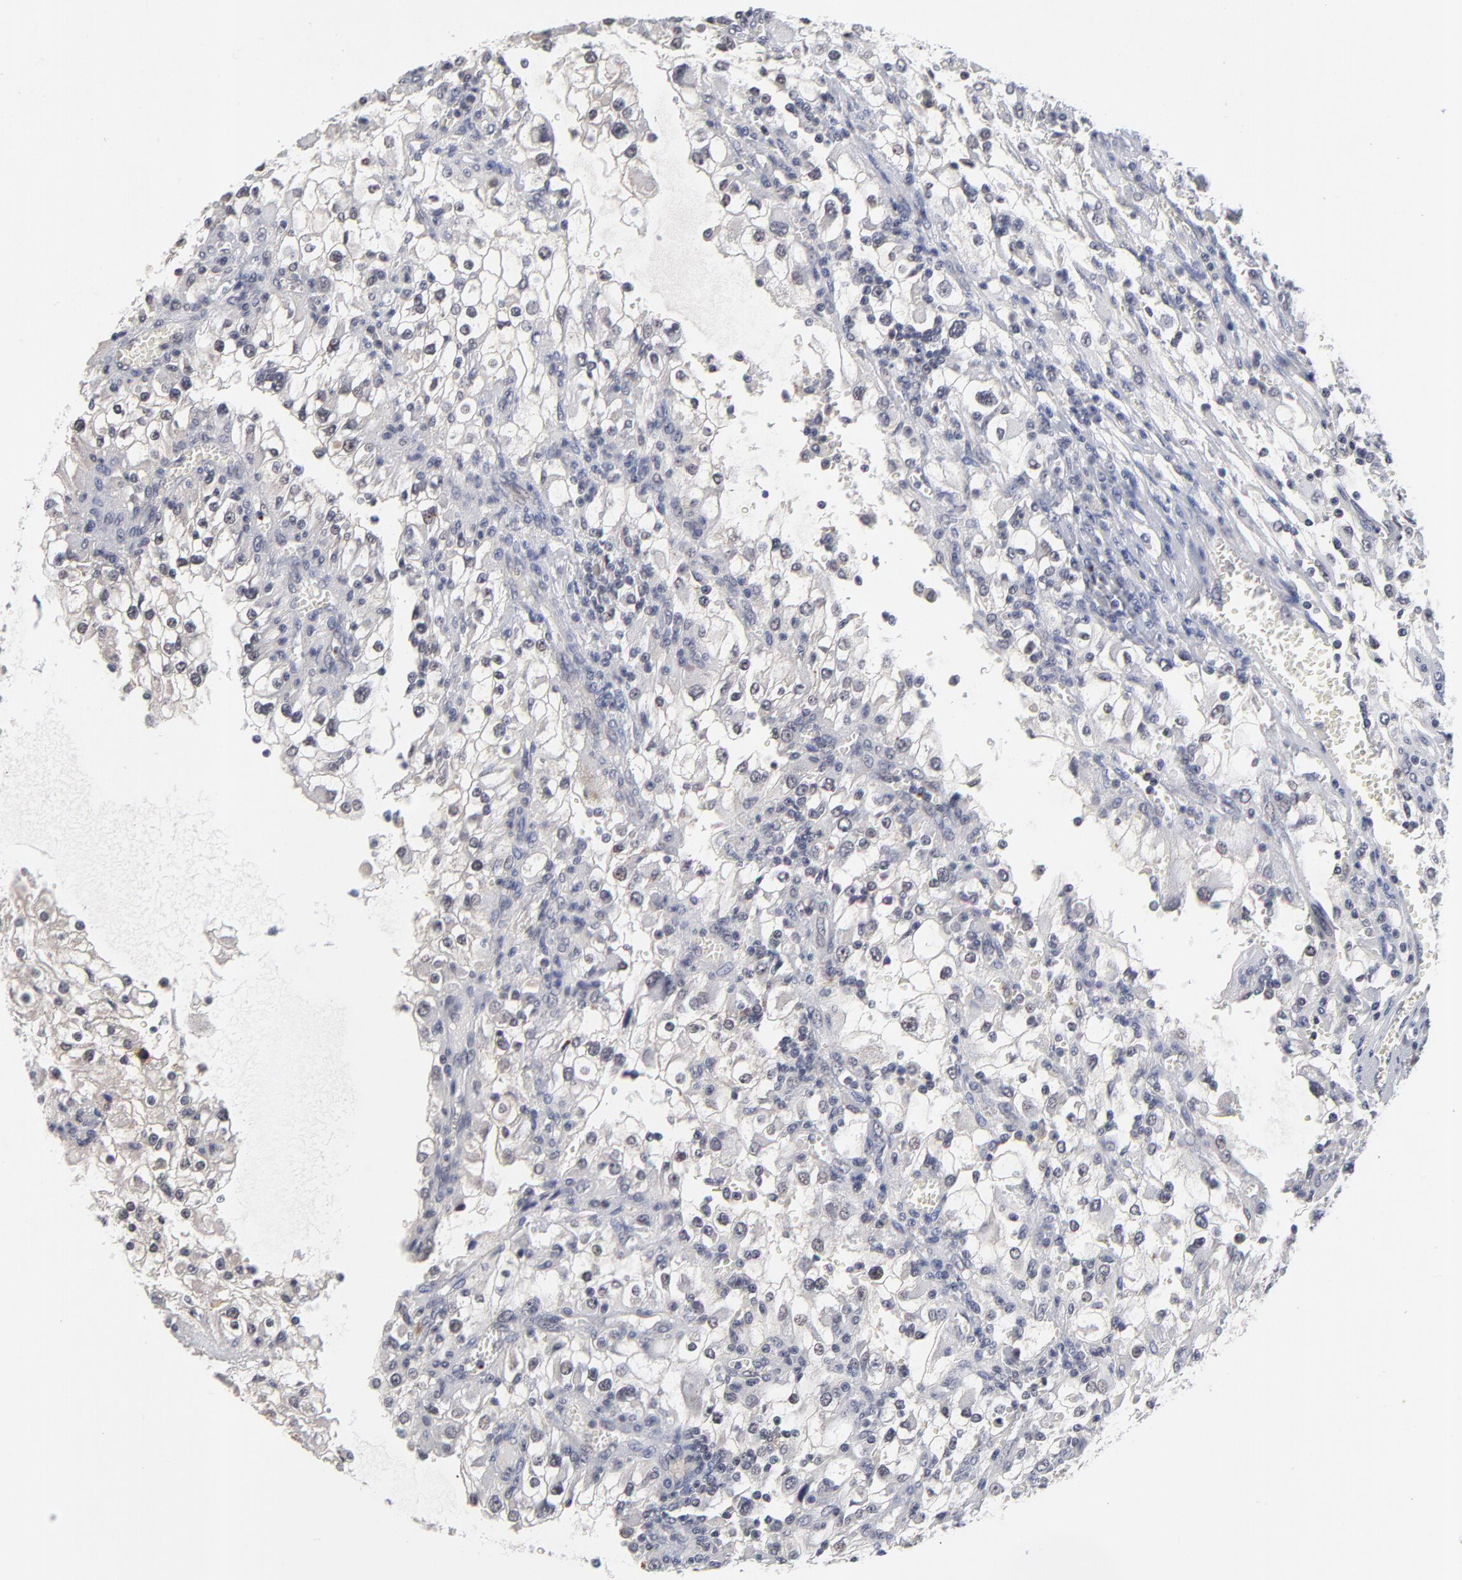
{"staining": {"intensity": "negative", "quantity": "none", "location": "none"}, "tissue": "renal cancer", "cell_type": "Tumor cells", "image_type": "cancer", "snomed": [{"axis": "morphology", "description": "Adenocarcinoma, NOS"}, {"axis": "topography", "description": "Kidney"}], "caption": "Immunohistochemical staining of human renal adenocarcinoma shows no significant positivity in tumor cells. (DAB immunohistochemistry visualized using brightfield microscopy, high magnification).", "gene": "WSB1", "patient": {"sex": "female", "age": 52}}